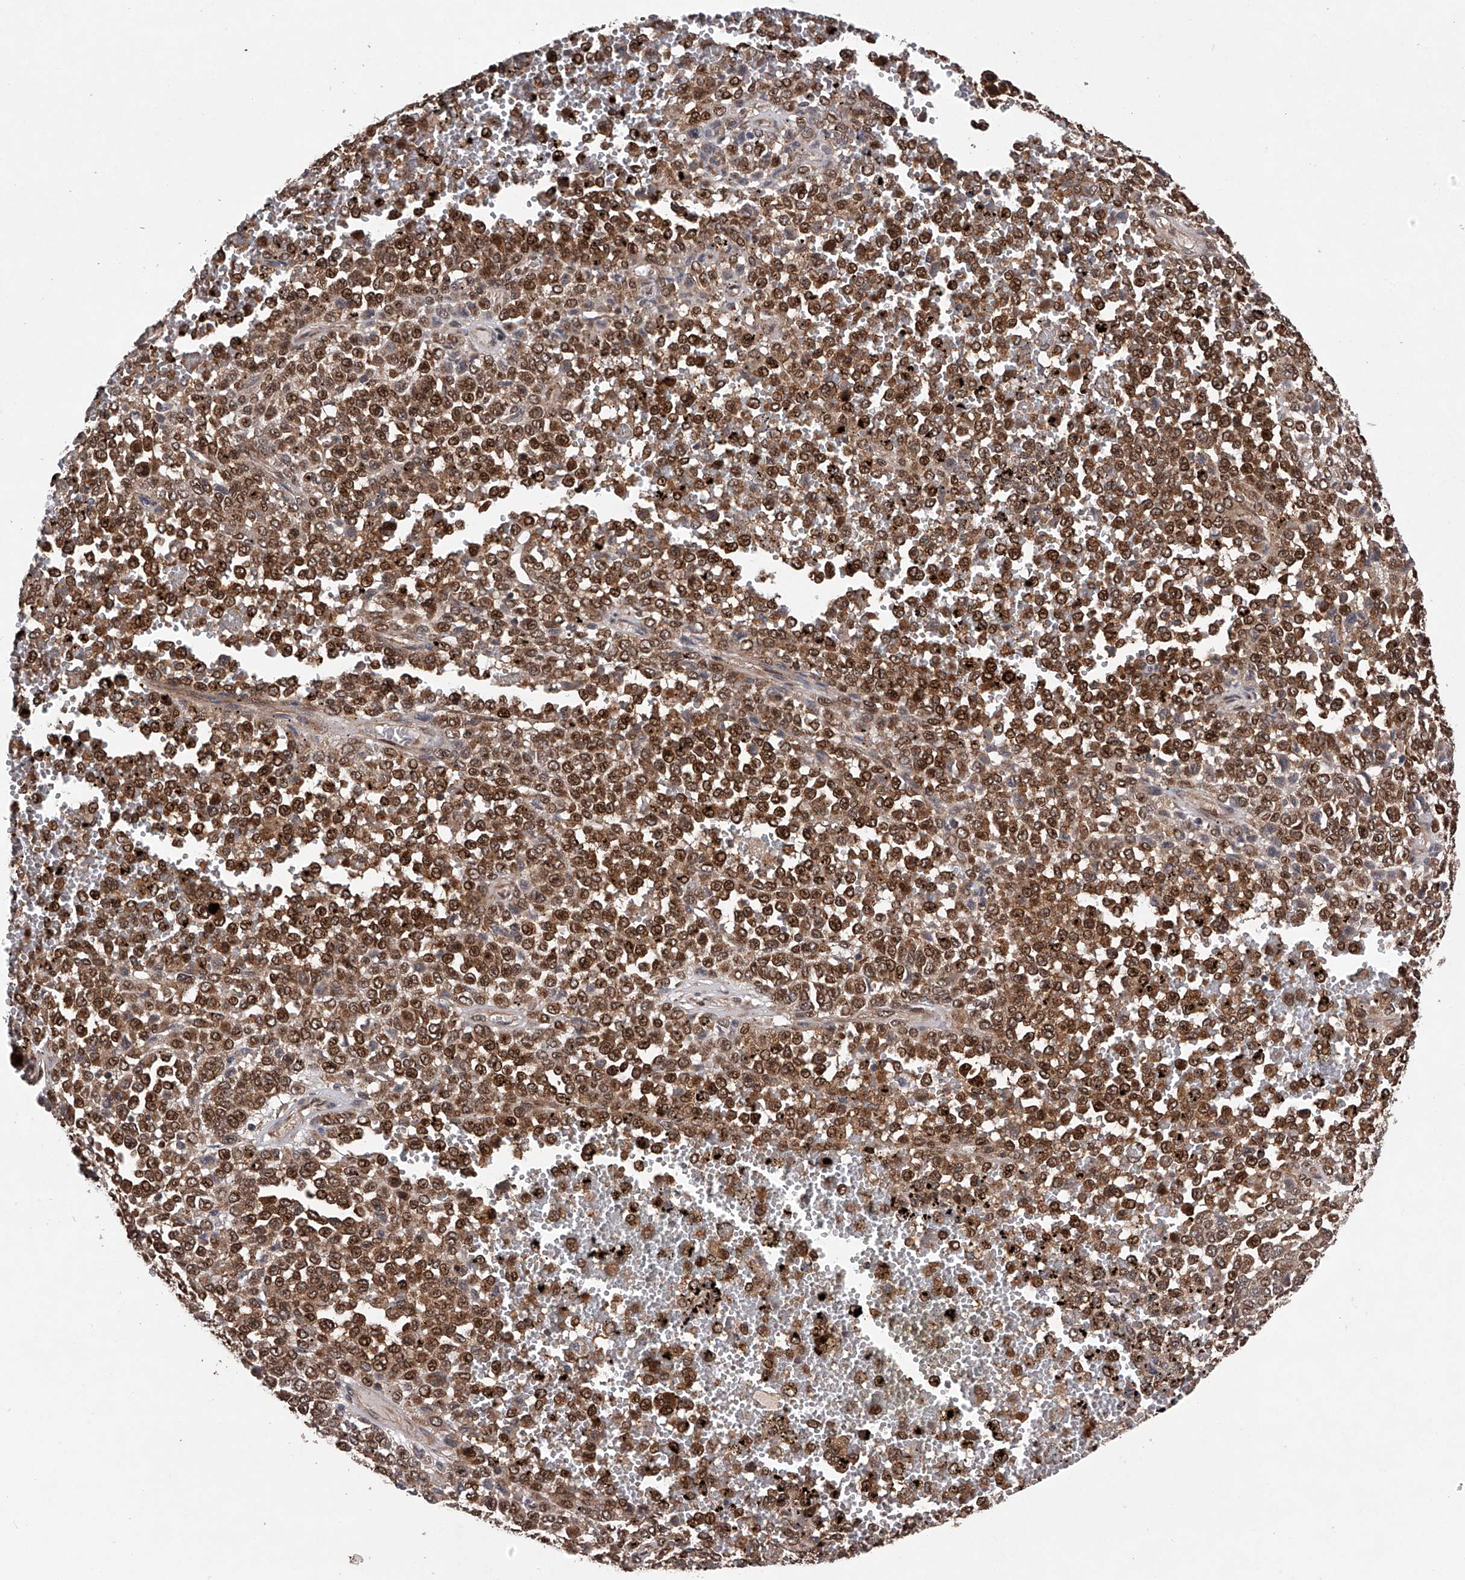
{"staining": {"intensity": "moderate", "quantity": ">75%", "location": "cytoplasmic/membranous,nuclear"}, "tissue": "melanoma", "cell_type": "Tumor cells", "image_type": "cancer", "snomed": [{"axis": "morphology", "description": "Malignant melanoma, Metastatic site"}, {"axis": "topography", "description": "Pancreas"}], "caption": "Melanoma stained with IHC exhibits moderate cytoplasmic/membranous and nuclear staining in approximately >75% of tumor cells.", "gene": "MAP3K11", "patient": {"sex": "female", "age": 30}}